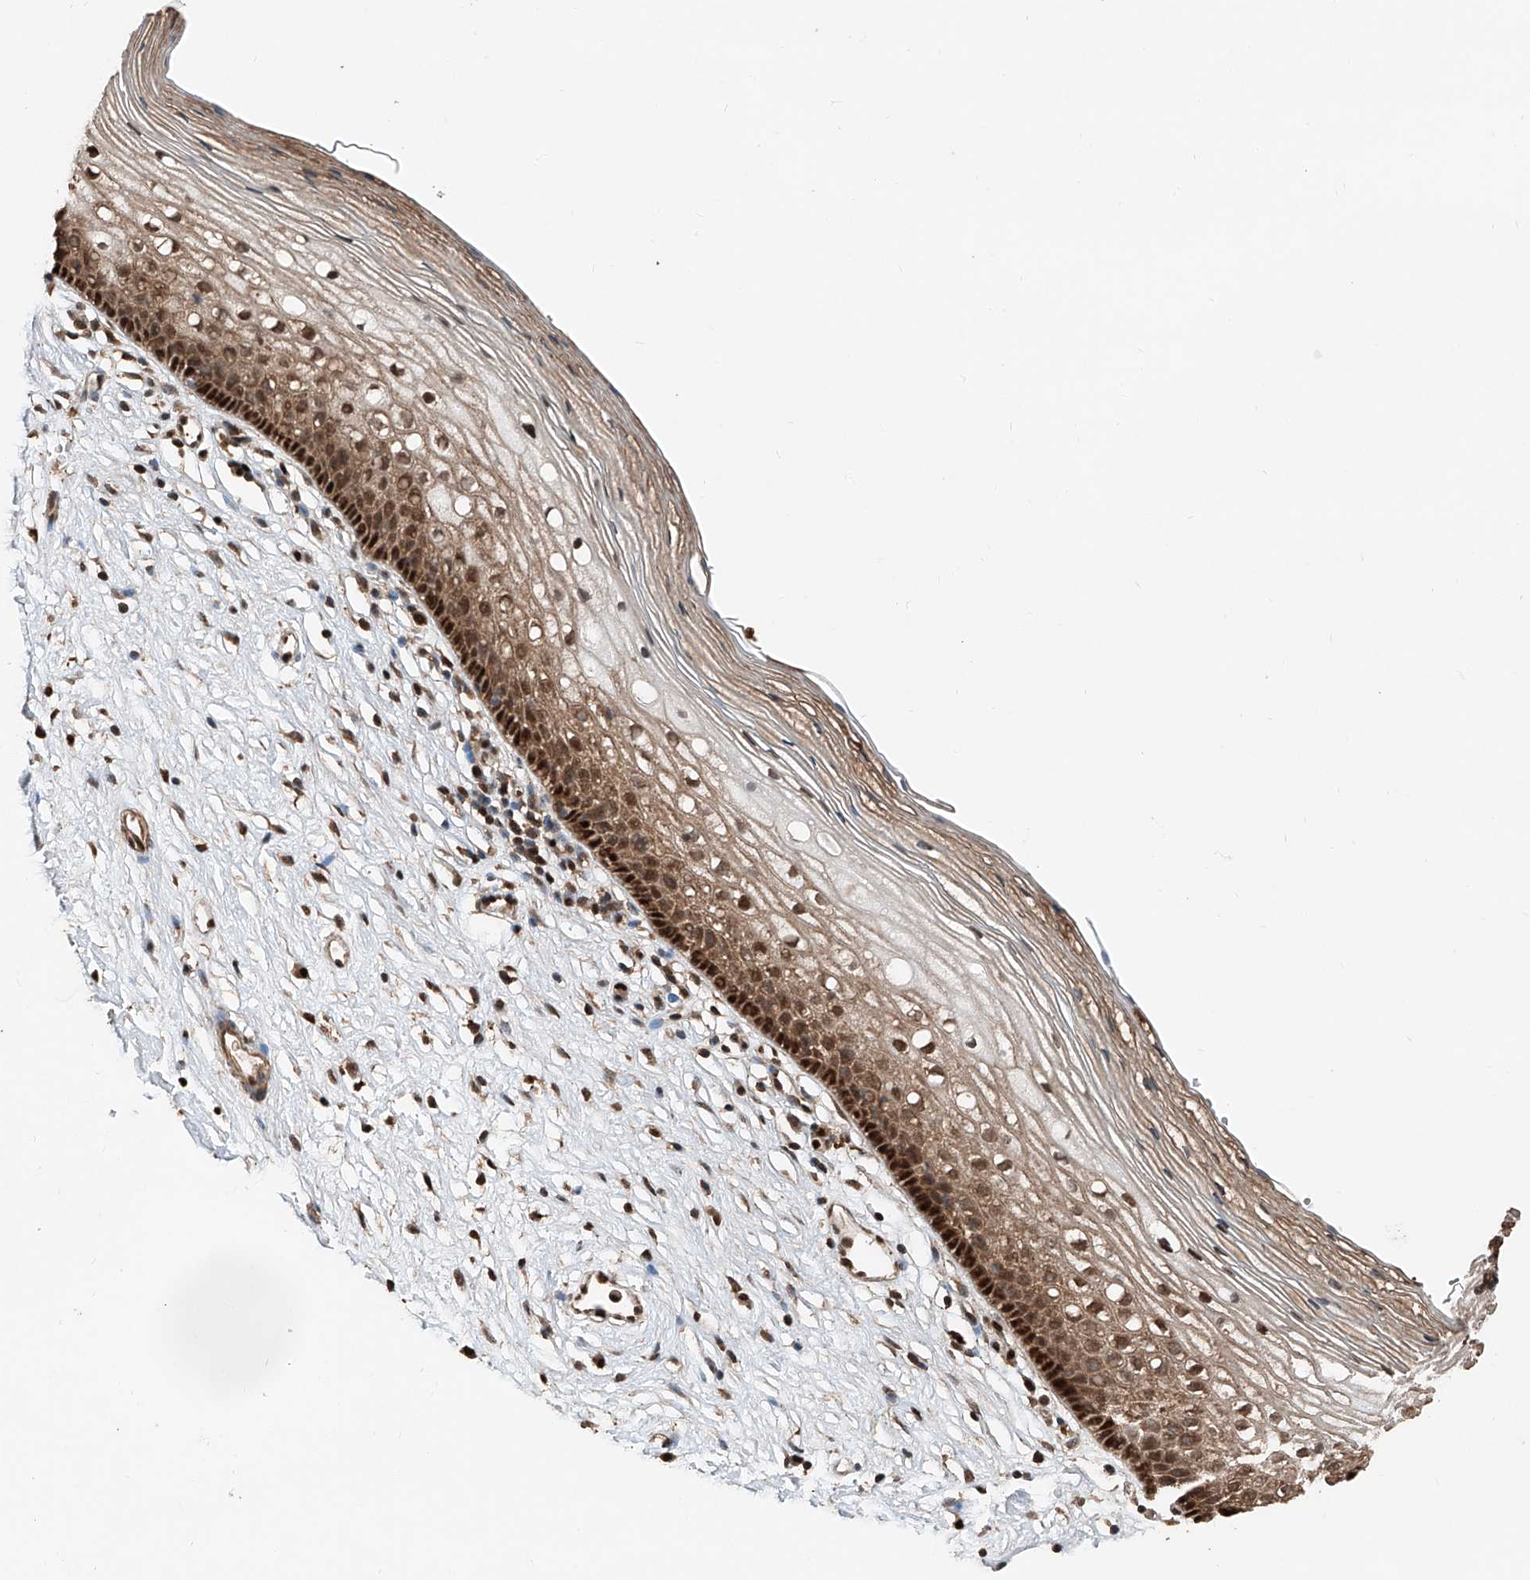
{"staining": {"intensity": "strong", "quantity": ">75%", "location": "cytoplasmic/membranous,nuclear"}, "tissue": "cervix", "cell_type": "Glandular cells", "image_type": "normal", "snomed": [{"axis": "morphology", "description": "Normal tissue, NOS"}, {"axis": "topography", "description": "Cervix"}], "caption": "Protein expression analysis of unremarkable human cervix reveals strong cytoplasmic/membranous,nuclear staining in approximately >75% of glandular cells.", "gene": "RMND1", "patient": {"sex": "female", "age": 27}}